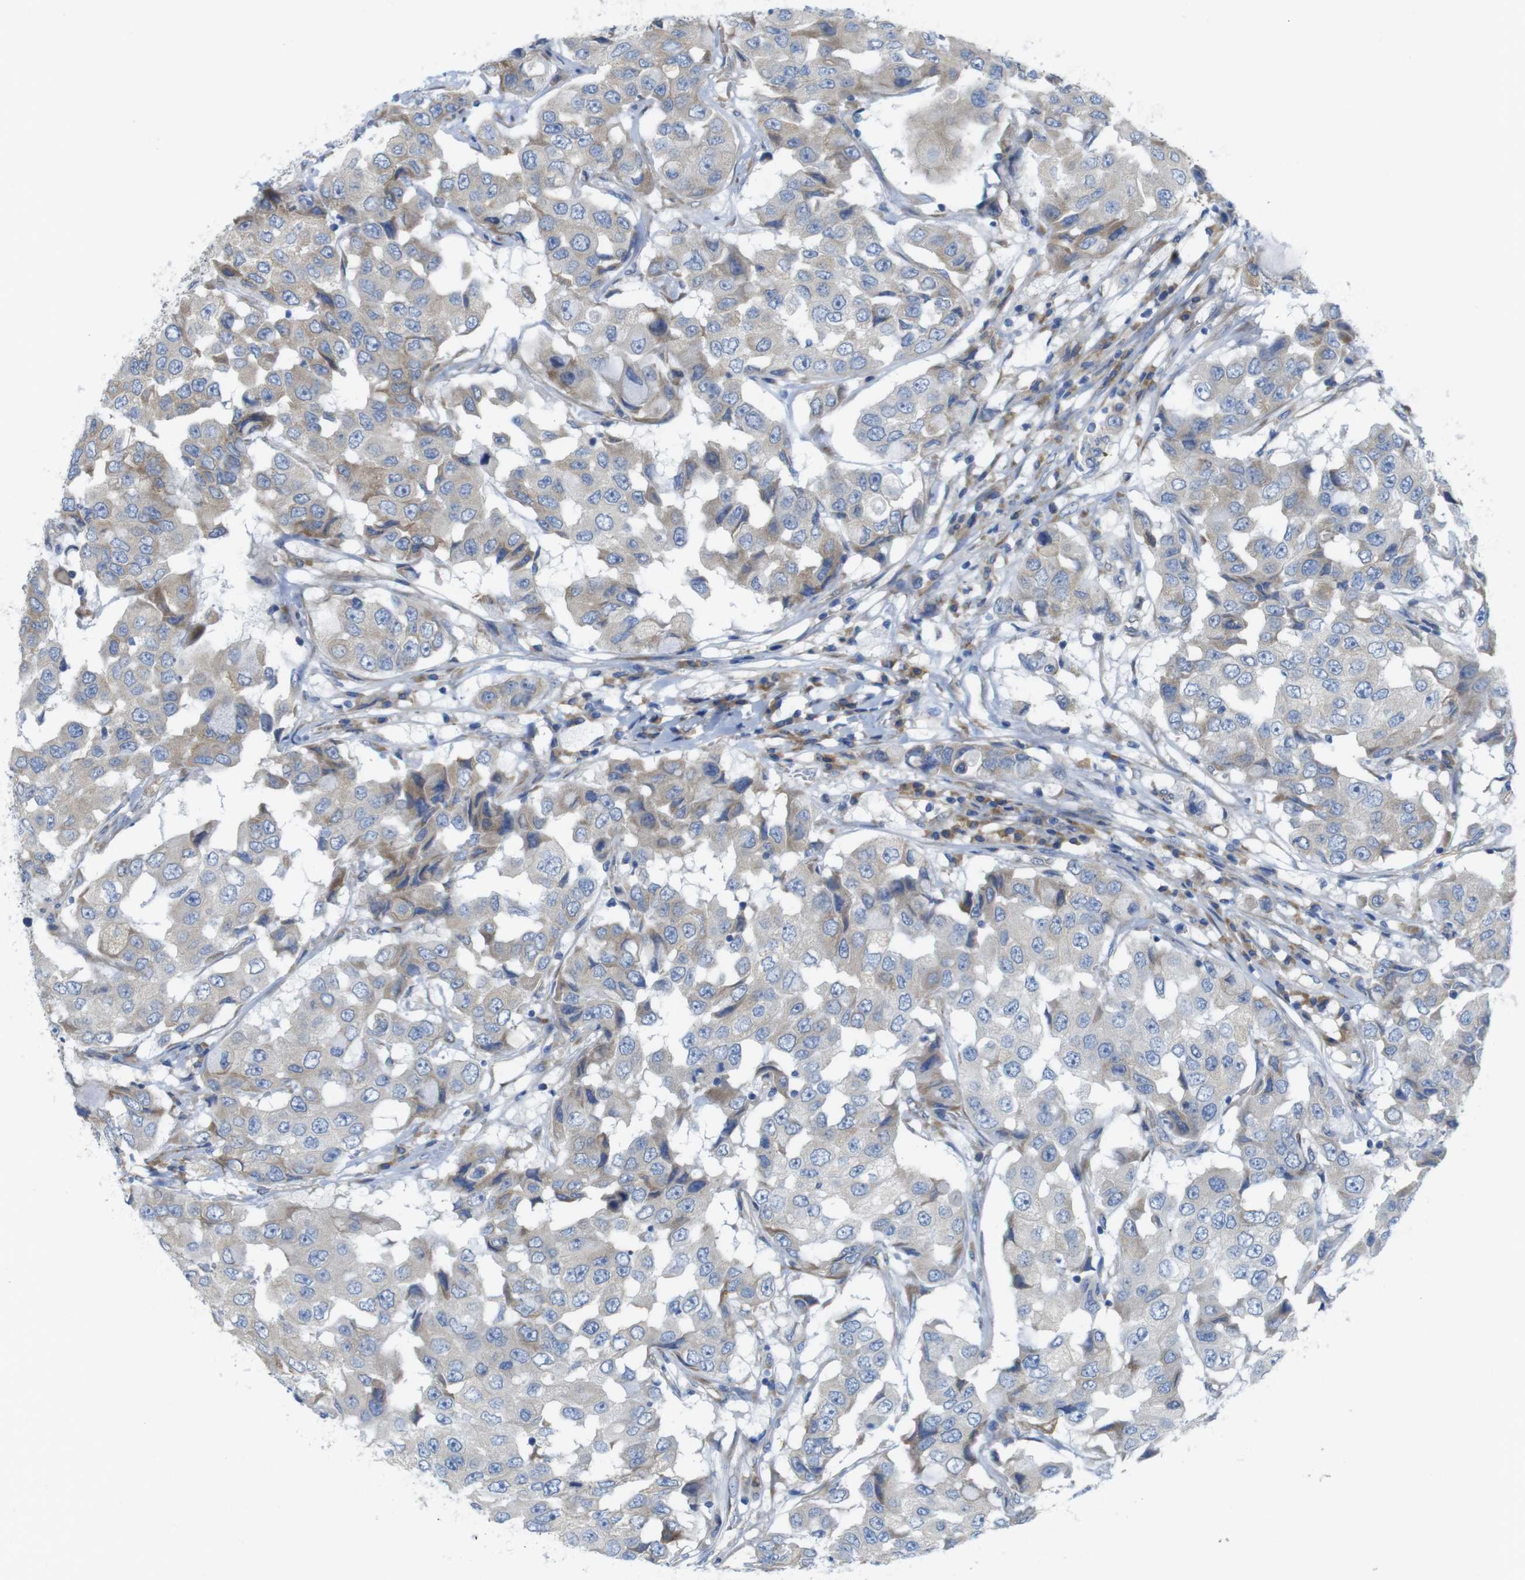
{"staining": {"intensity": "weak", "quantity": "25%-75%", "location": "cytoplasmic/membranous"}, "tissue": "breast cancer", "cell_type": "Tumor cells", "image_type": "cancer", "snomed": [{"axis": "morphology", "description": "Duct carcinoma"}, {"axis": "topography", "description": "Breast"}], "caption": "Human breast cancer (intraductal carcinoma) stained for a protein (brown) displays weak cytoplasmic/membranous positive staining in approximately 25%-75% of tumor cells.", "gene": "TMEM234", "patient": {"sex": "female", "age": 27}}